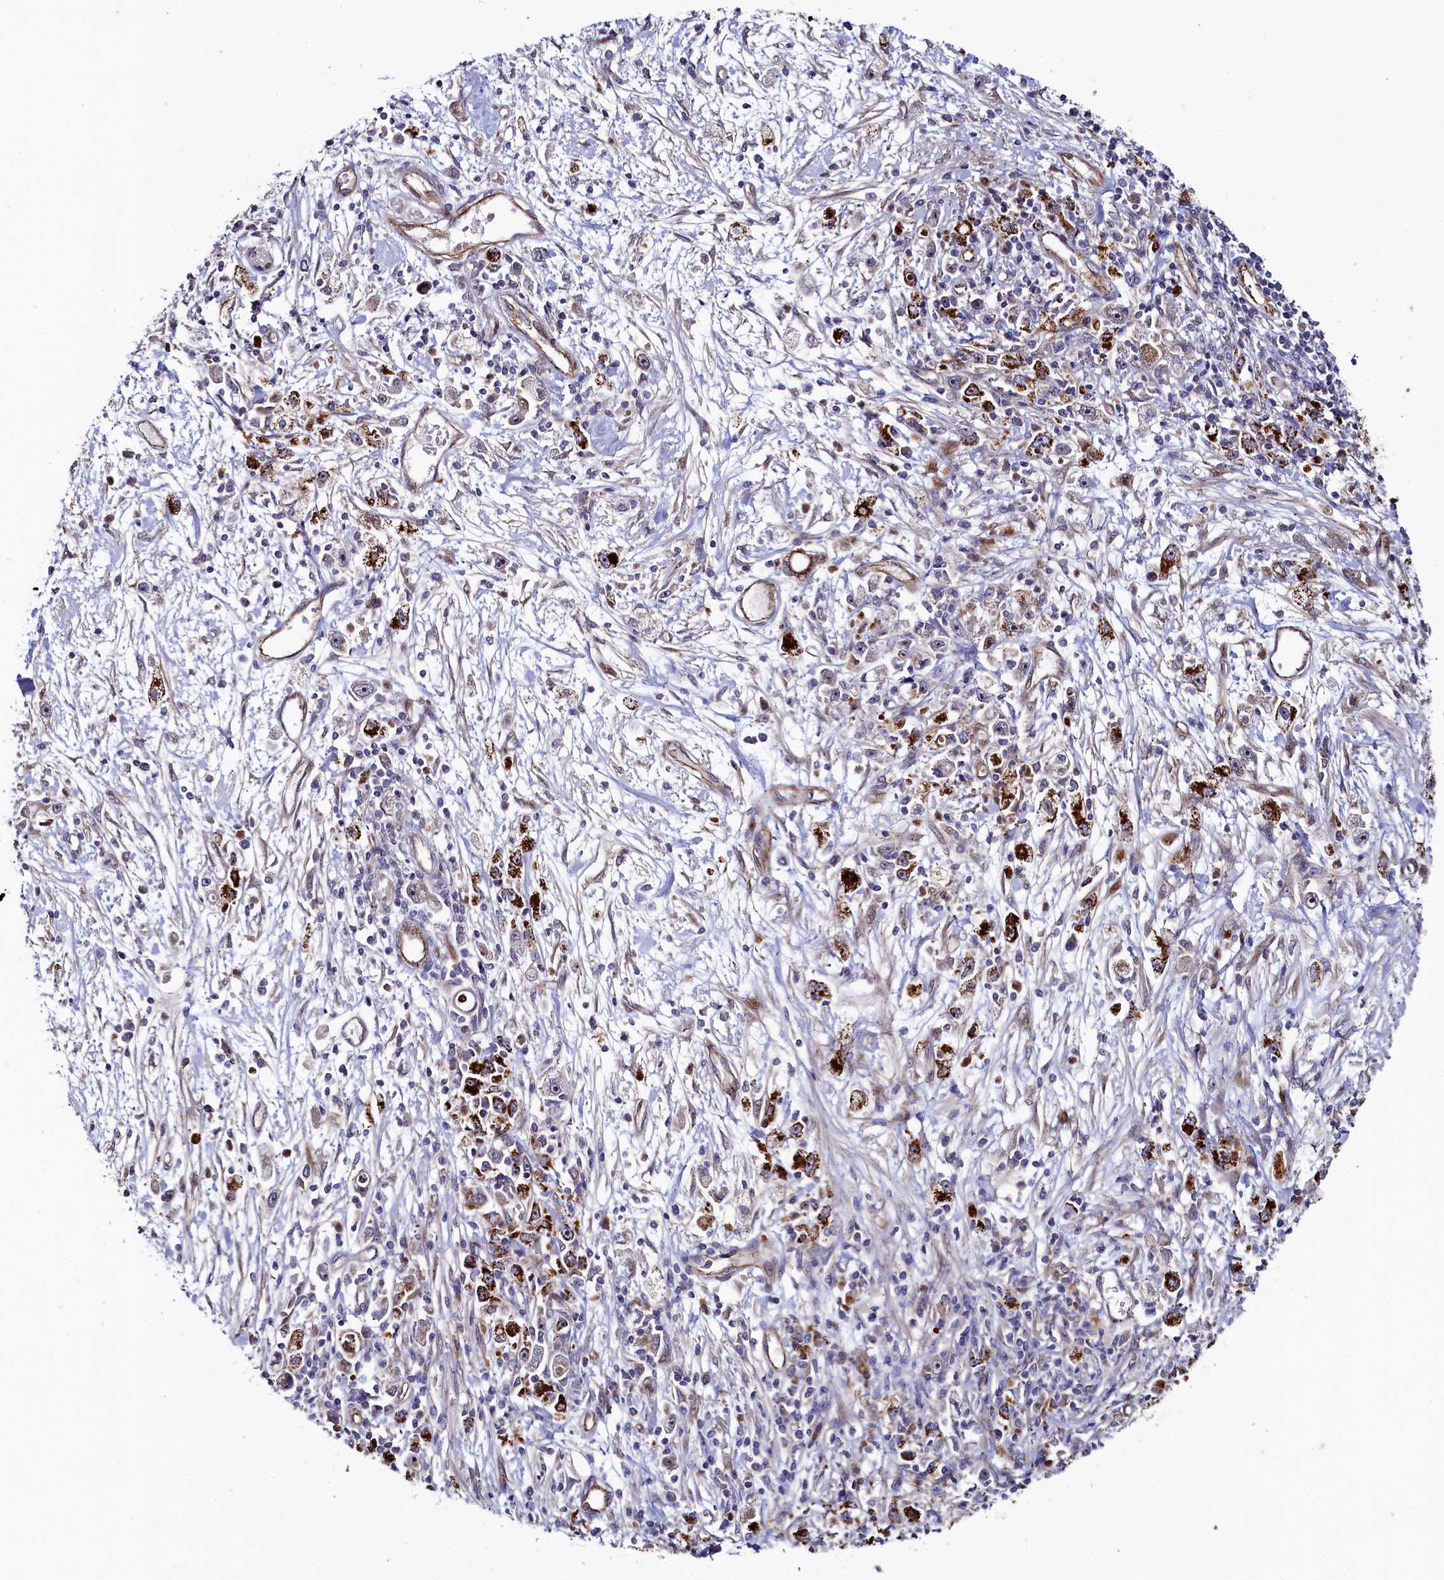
{"staining": {"intensity": "strong", "quantity": ">75%", "location": "cytoplasmic/membranous"}, "tissue": "stomach cancer", "cell_type": "Tumor cells", "image_type": "cancer", "snomed": [{"axis": "morphology", "description": "Adenocarcinoma, NOS"}, {"axis": "topography", "description": "Stomach"}], "caption": "An immunohistochemistry photomicrograph of neoplastic tissue is shown. Protein staining in brown shows strong cytoplasmic/membranous positivity in stomach adenocarcinoma within tumor cells. (DAB (3,3'-diaminobenzidine) = brown stain, brightfield microscopy at high magnification).", "gene": "PIK3C3", "patient": {"sex": "female", "age": 59}}